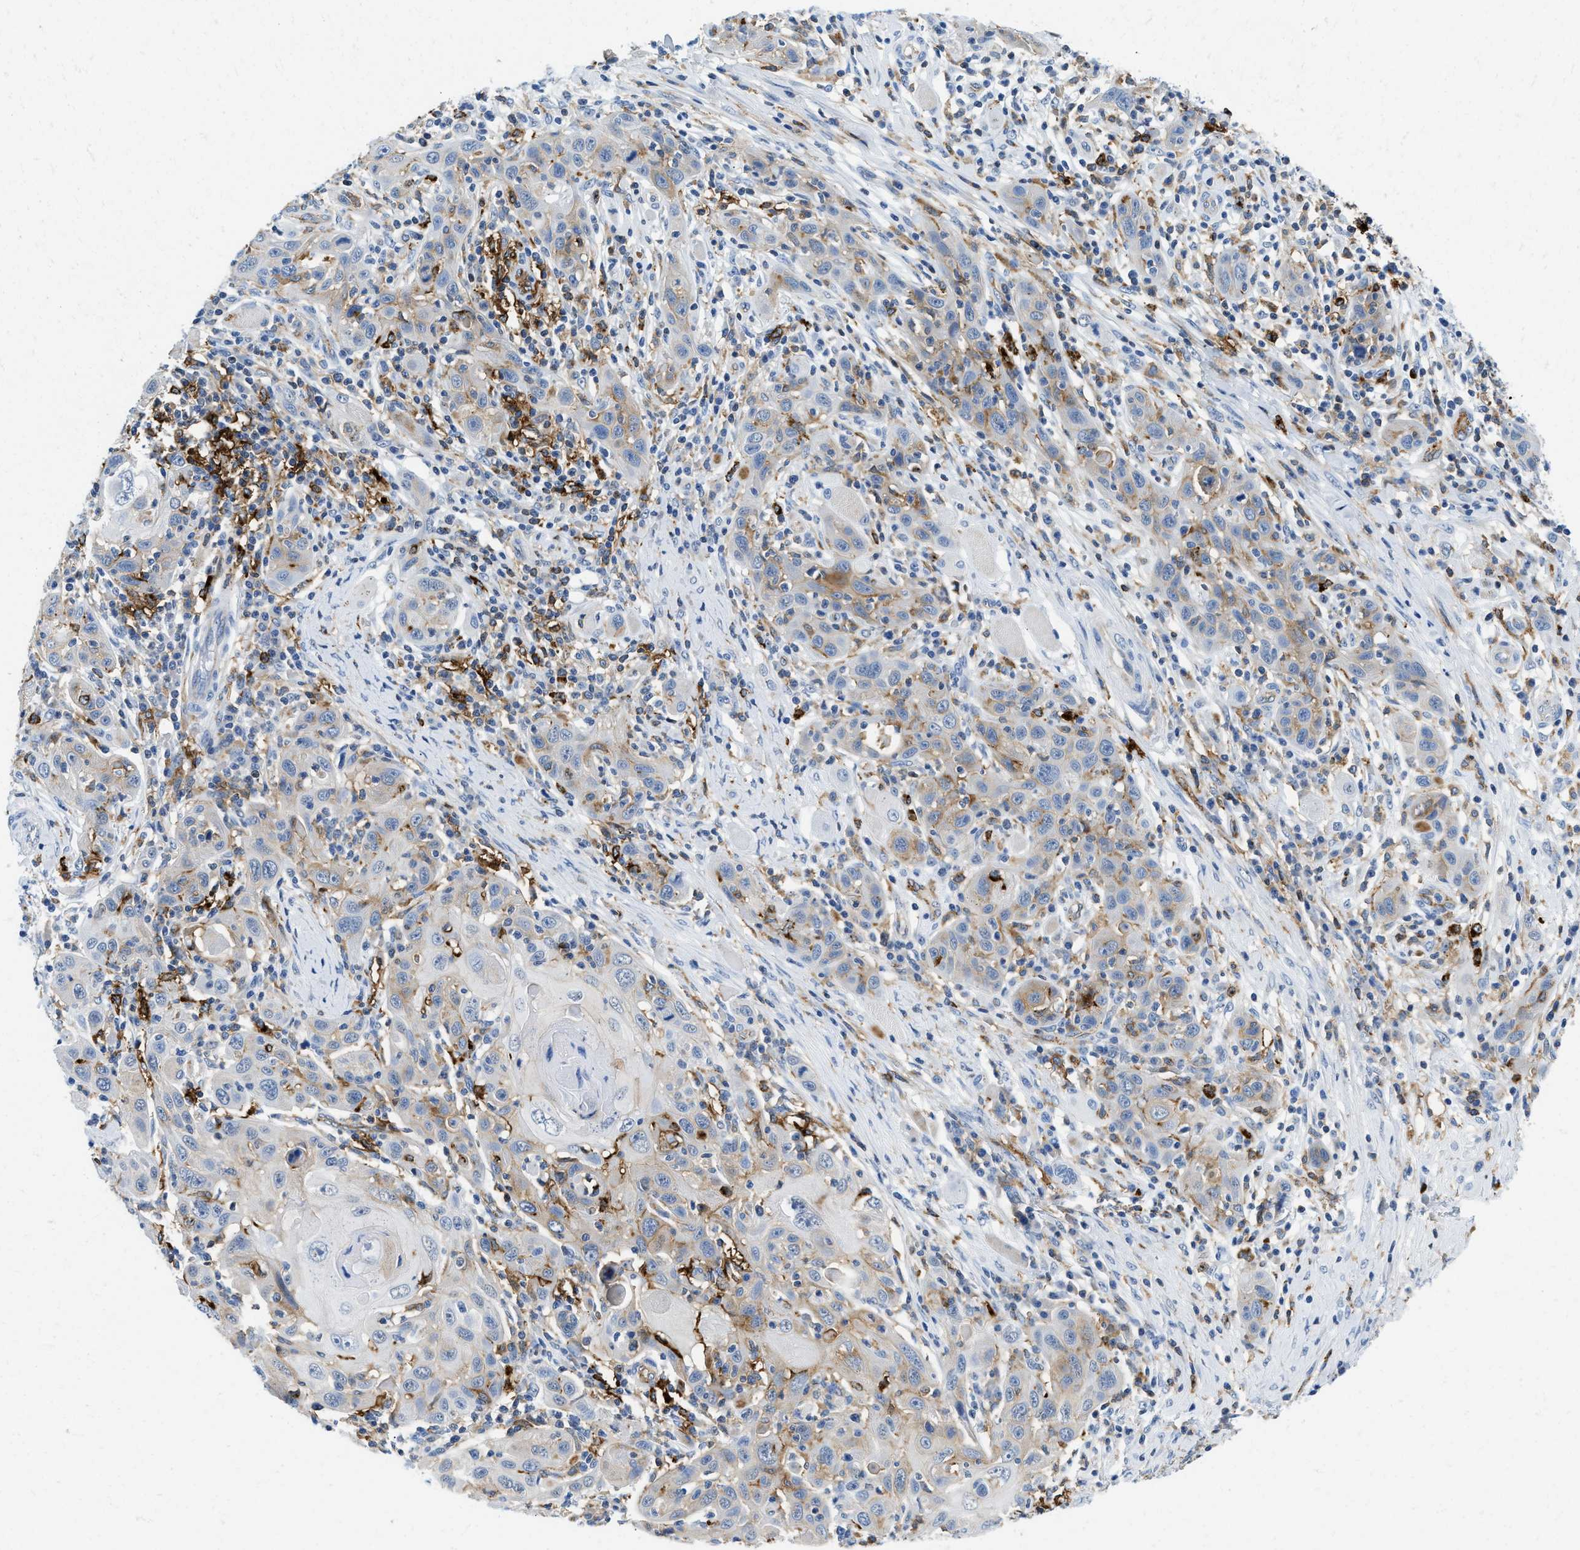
{"staining": {"intensity": "weak", "quantity": "25%-75%", "location": "cytoplasmic/membranous"}, "tissue": "skin cancer", "cell_type": "Tumor cells", "image_type": "cancer", "snomed": [{"axis": "morphology", "description": "Squamous cell carcinoma, NOS"}, {"axis": "topography", "description": "Skin"}], "caption": "Protein expression analysis of human skin cancer reveals weak cytoplasmic/membranous positivity in about 25%-75% of tumor cells.", "gene": "CD226", "patient": {"sex": "female", "age": 88}}